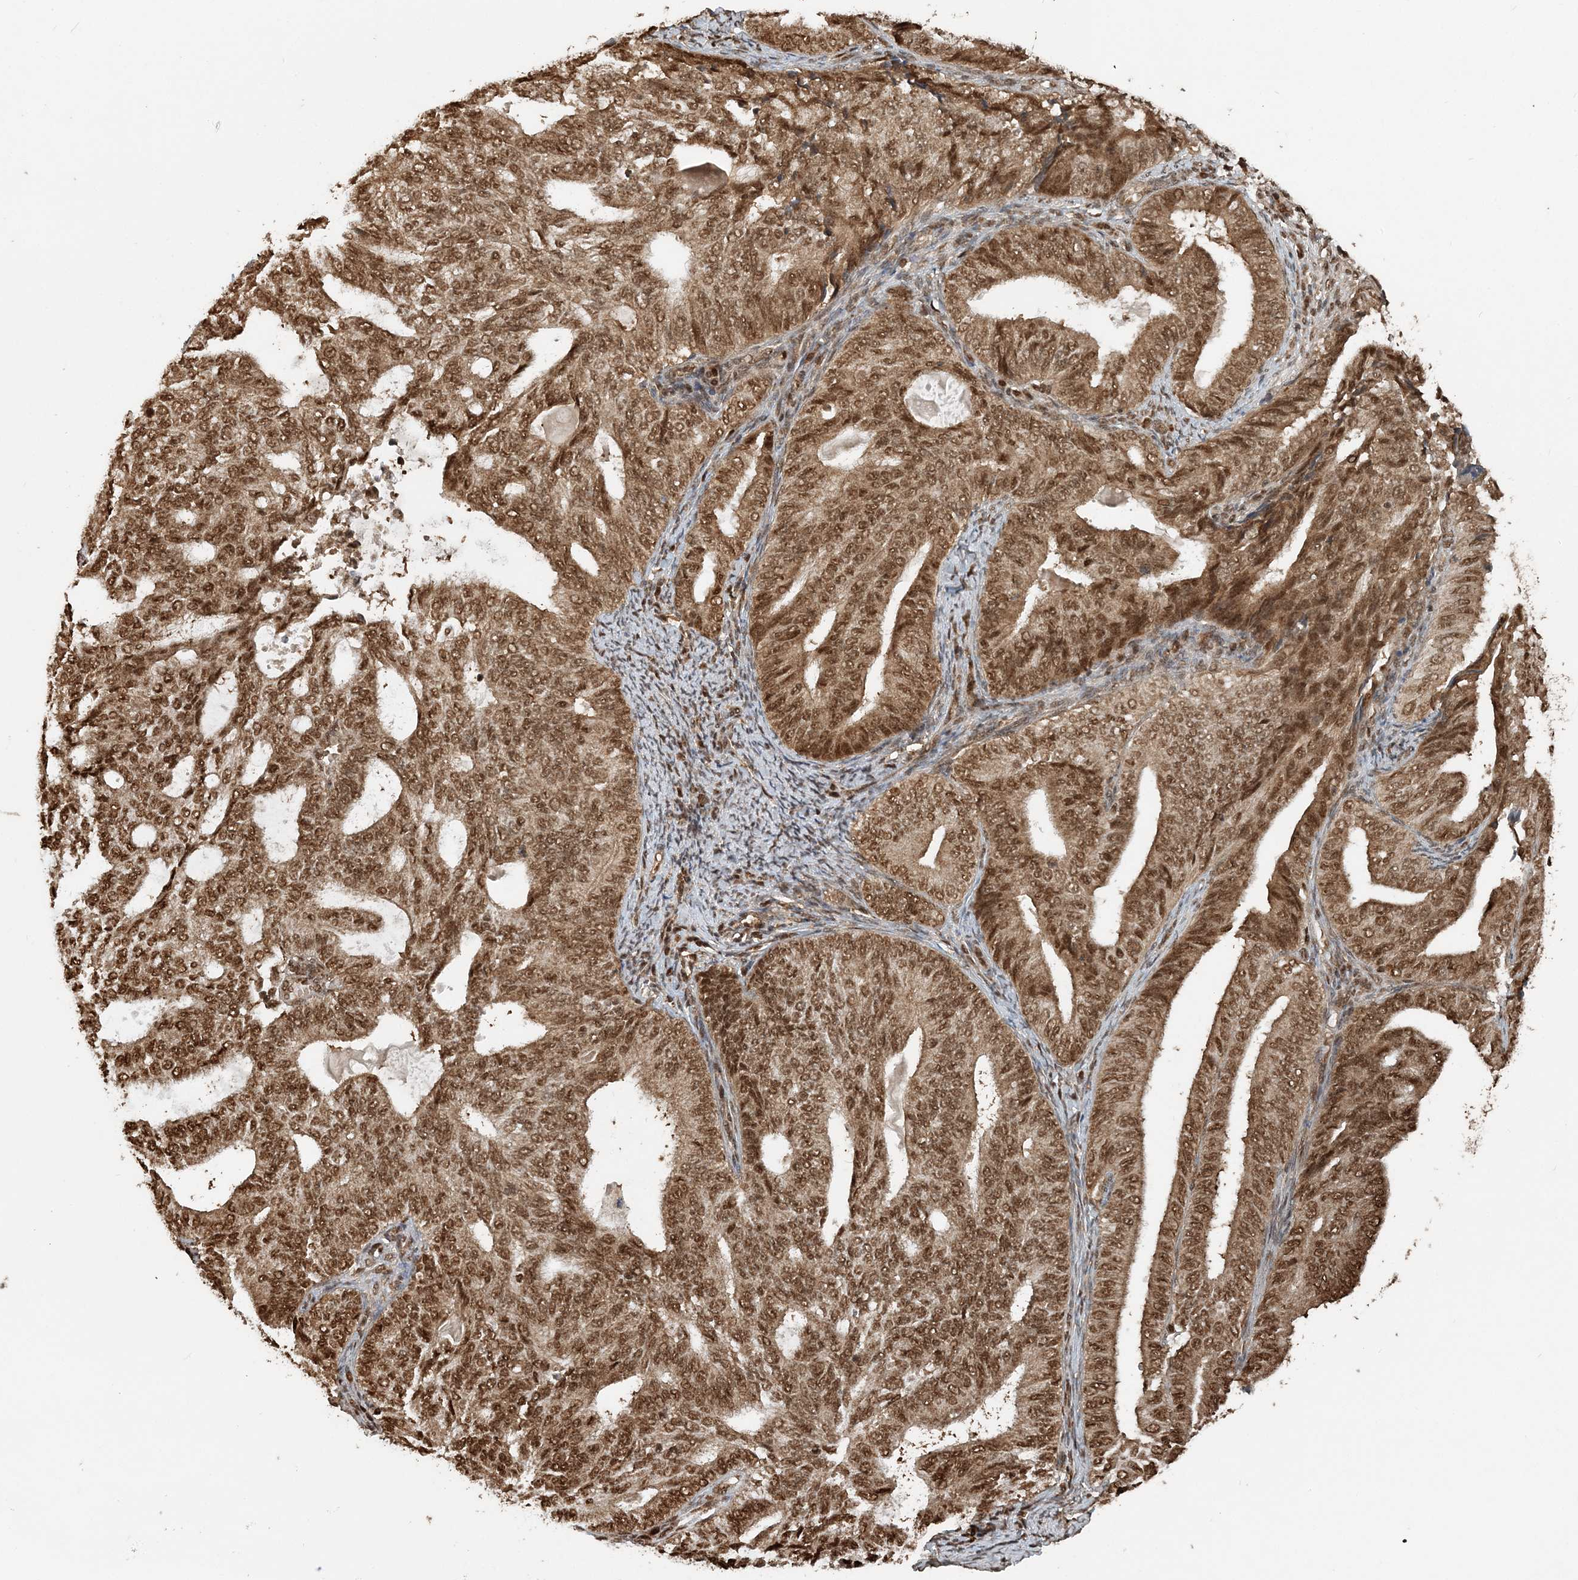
{"staining": {"intensity": "moderate", "quantity": ">75%", "location": "cytoplasmic/membranous,nuclear"}, "tissue": "endometrial cancer", "cell_type": "Tumor cells", "image_type": "cancer", "snomed": [{"axis": "morphology", "description": "Adenocarcinoma, NOS"}, {"axis": "topography", "description": "Endometrium"}], "caption": "Immunohistochemical staining of endometrial cancer (adenocarcinoma) demonstrates medium levels of moderate cytoplasmic/membranous and nuclear positivity in about >75% of tumor cells.", "gene": "ARHGAP35", "patient": {"sex": "female", "age": 58}}